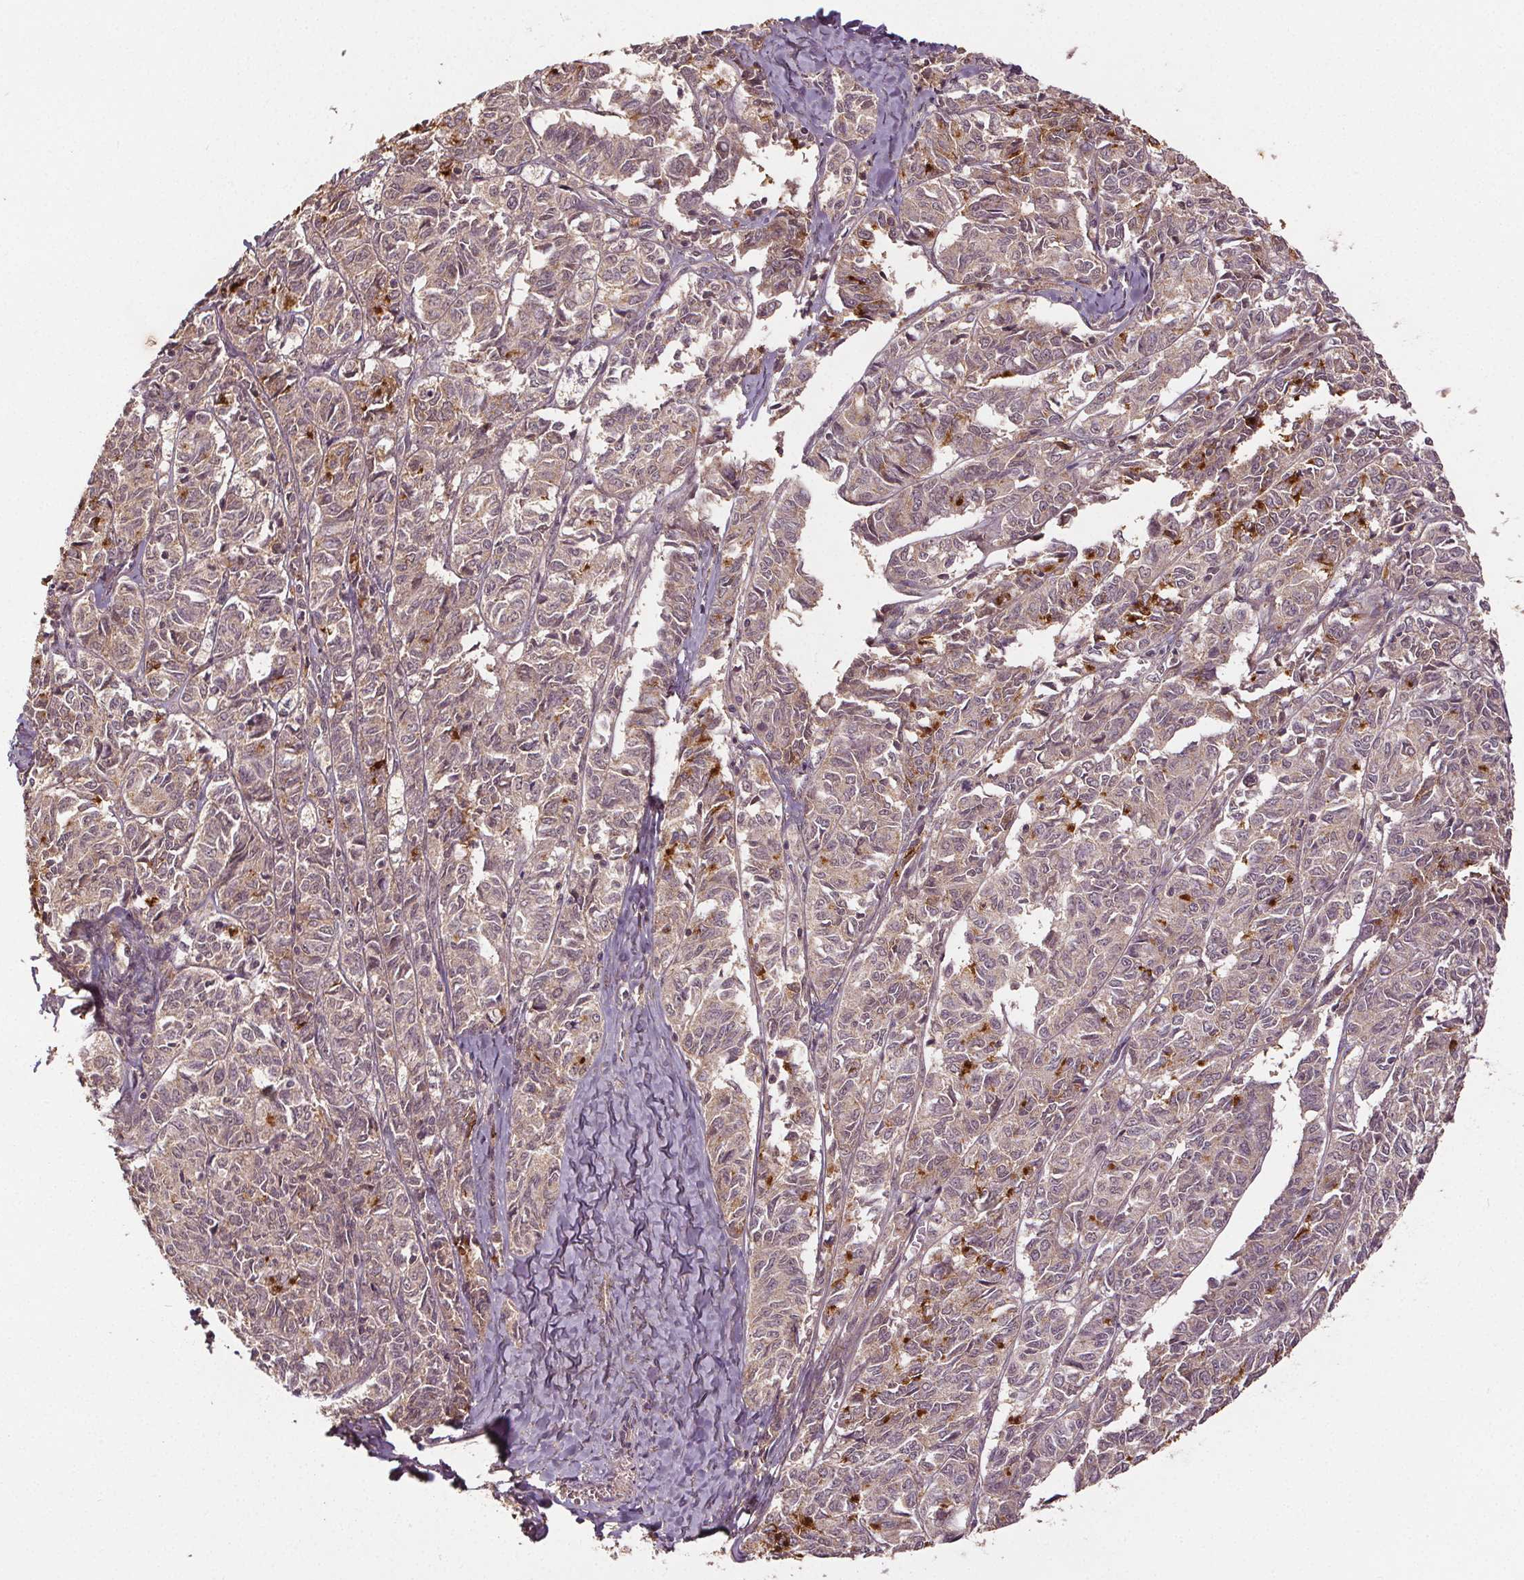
{"staining": {"intensity": "negative", "quantity": "none", "location": "none"}, "tissue": "ovarian cancer", "cell_type": "Tumor cells", "image_type": "cancer", "snomed": [{"axis": "morphology", "description": "Carcinoma, endometroid"}, {"axis": "topography", "description": "Ovary"}], "caption": "Tumor cells show no significant protein positivity in ovarian endometroid carcinoma.", "gene": "EPHB3", "patient": {"sex": "female", "age": 80}}